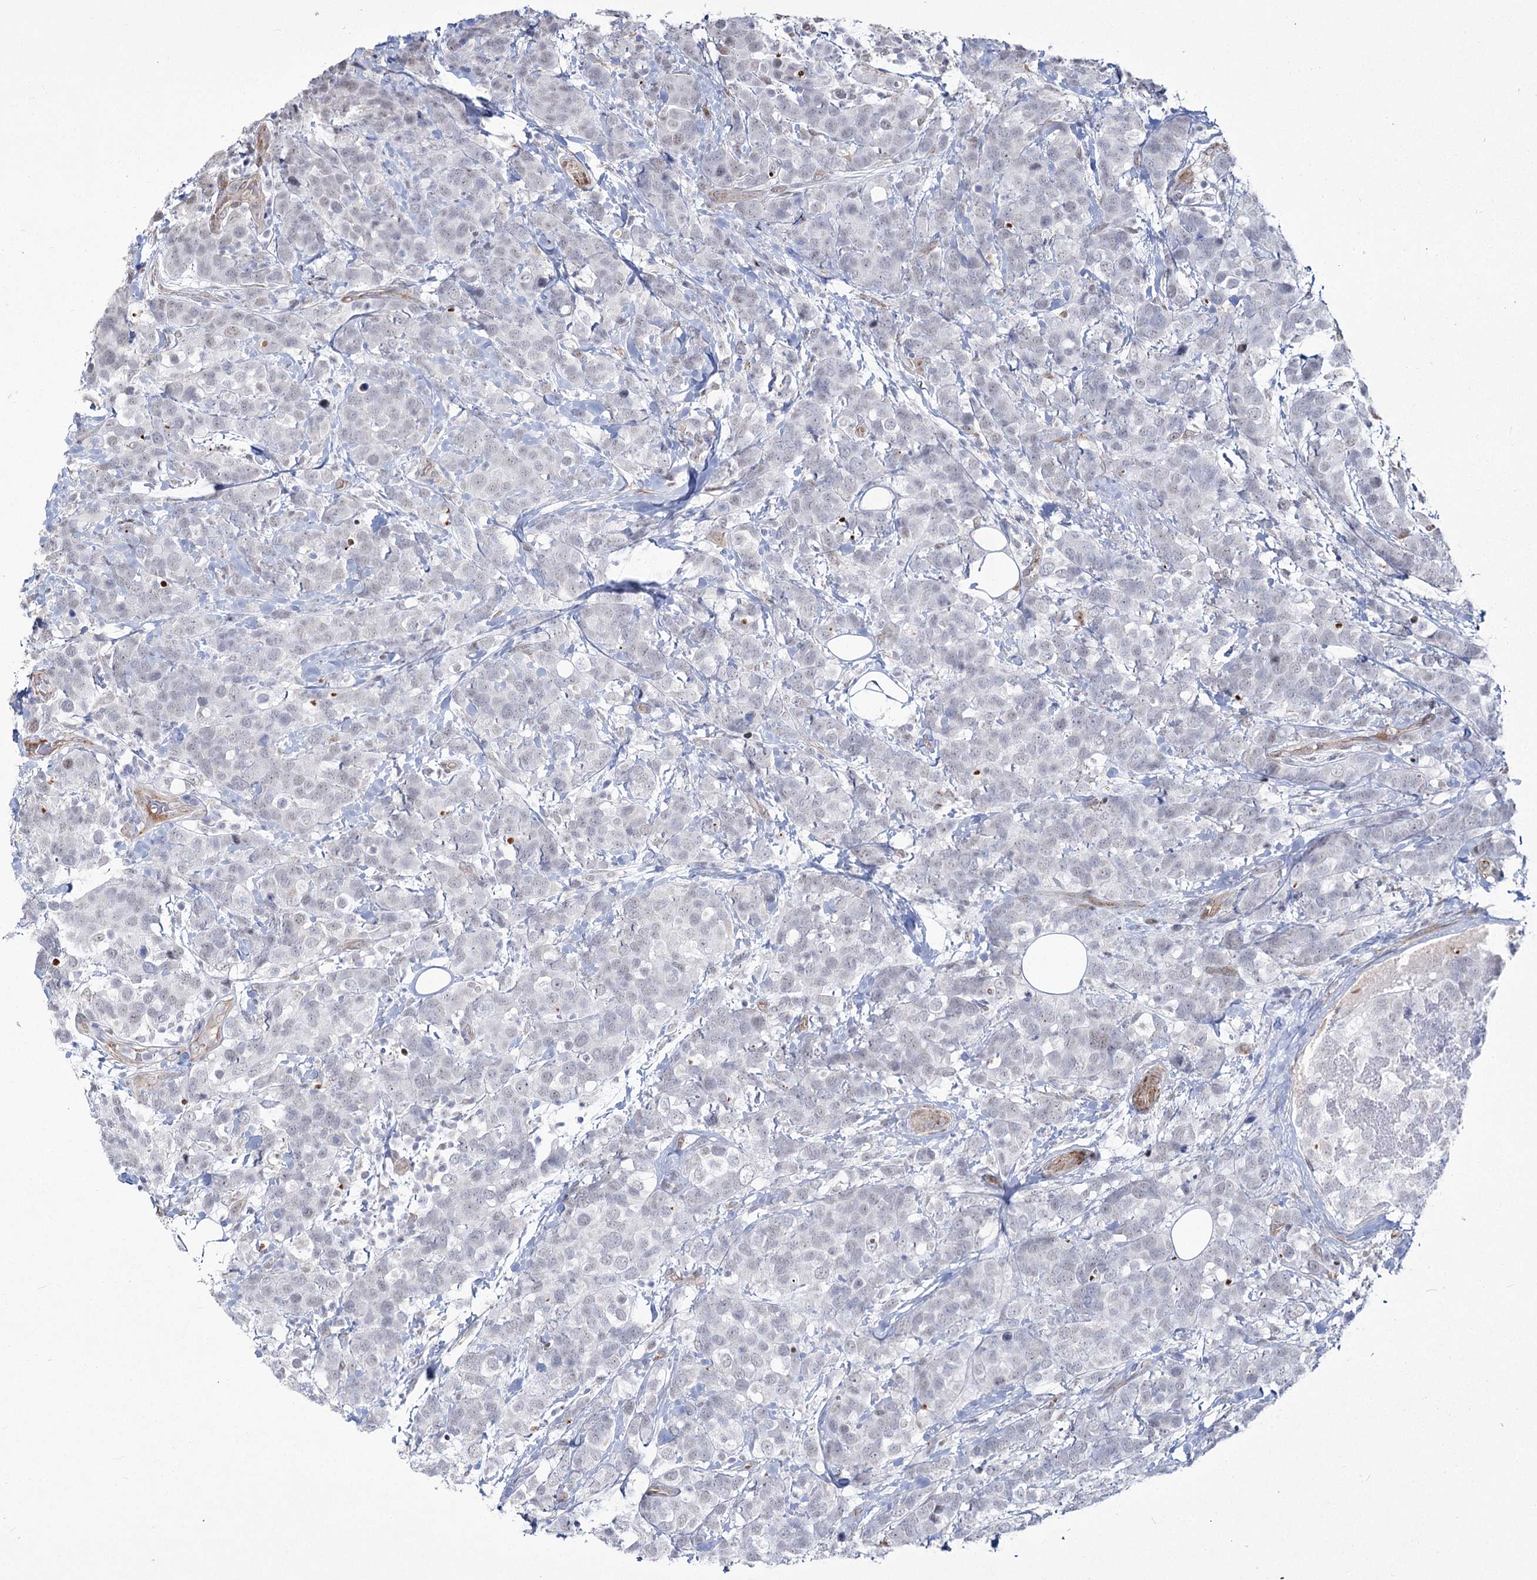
{"staining": {"intensity": "negative", "quantity": "none", "location": "none"}, "tissue": "breast cancer", "cell_type": "Tumor cells", "image_type": "cancer", "snomed": [{"axis": "morphology", "description": "Lobular carcinoma"}, {"axis": "topography", "description": "Breast"}], "caption": "This is a image of IHC staining of breast cancer (lobular carcinoma), which shows no staining in tumor cells.", "gene": "YBX3", "patient": {"sex": "female", "age": 59}}